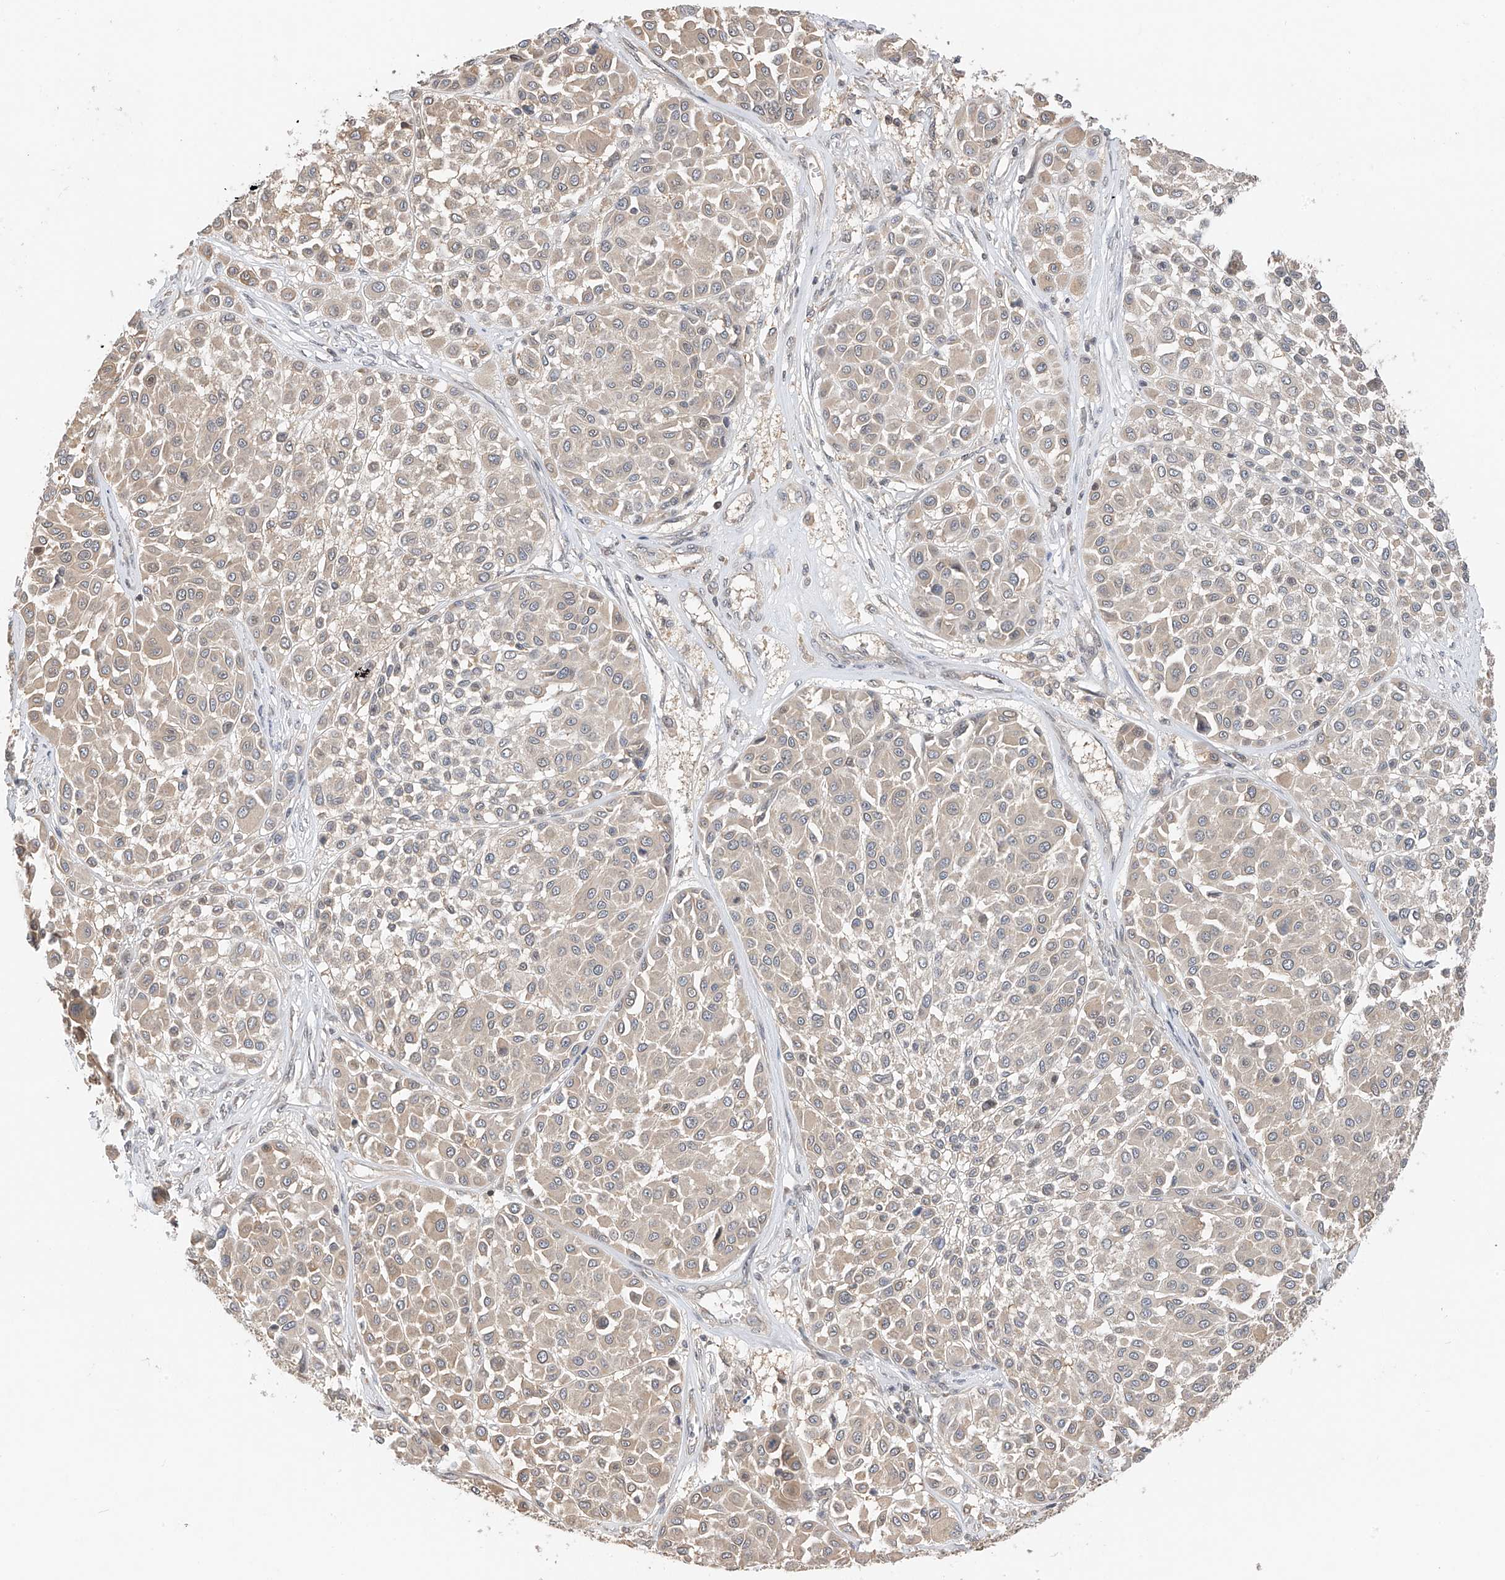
{"staining": {"intensity": "weak", "quantity": ">75%", "location": "cytoplasmic/membranous"}, "tissue": "melanoma", "cell_type": "Tumor cells", "image_type": "cancer", "snomed": [{"axis": "morphology", "description": "Malignant melanoma, Metastatic site"}, {"axis": "topography", "description": "Soft tissue"}], "caption": "Melanoma stained for a protein reveals weak cytoplasmic/membranous positivity in tumor cells.", "gene": "PPA2", "patient": {"sex": "male", "age": 41}}